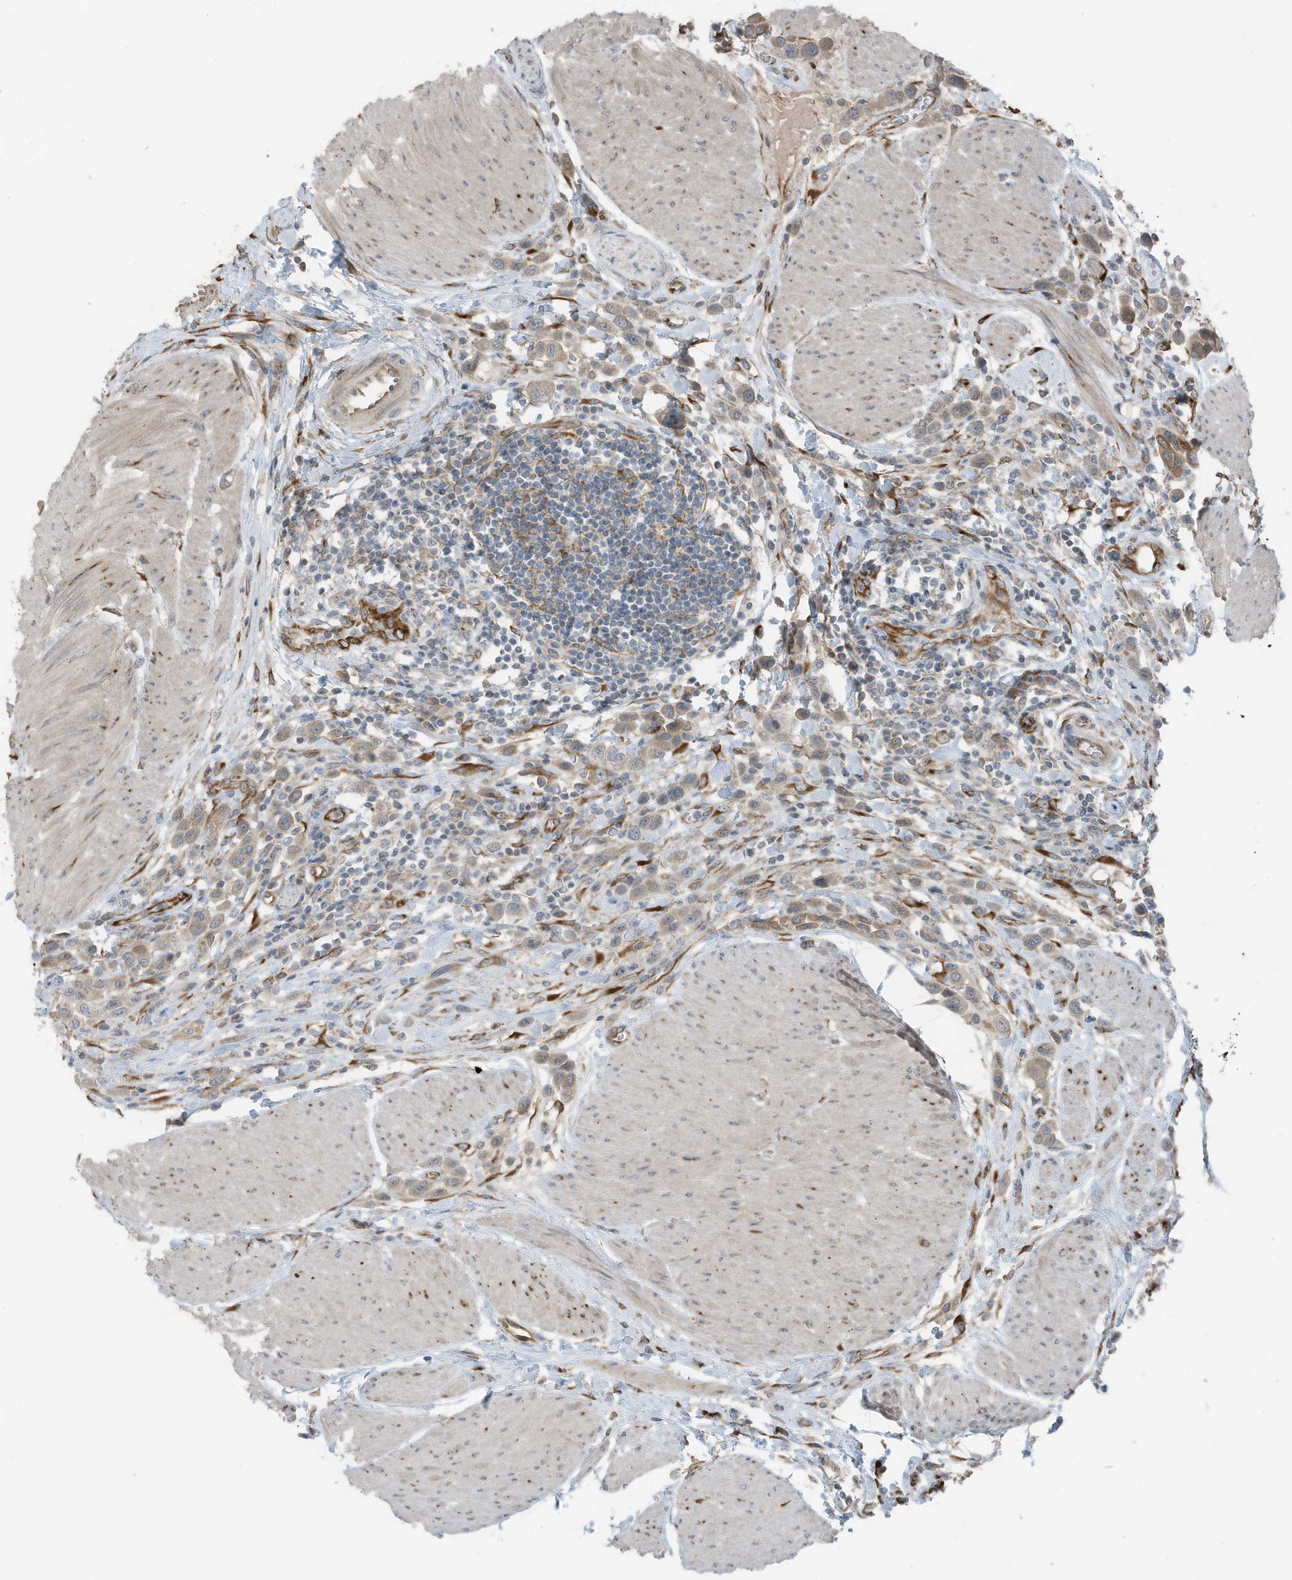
{"staining": {"intensity": "weak", "quantity": "25%-75%", "location": "cytoplasmic/membranous"}, "tissue": "urothelial cancer", "cell_type": "Tumor cells", "image_type": "cancer", "snomed": [{"axis": "morphology", "description": "Urothelial carcinoma, High grade"}, {"axis": "topography", "description": "Urinary bladder"}], "caption": "The image shows staining of high-grade urothelial carcinoma, revealing weak cytoplasmic/membranous protein expression (brown color) within tumor cells.", "gene": "ARHGEF33", "patient": {"sex": "male", "age": 50}}